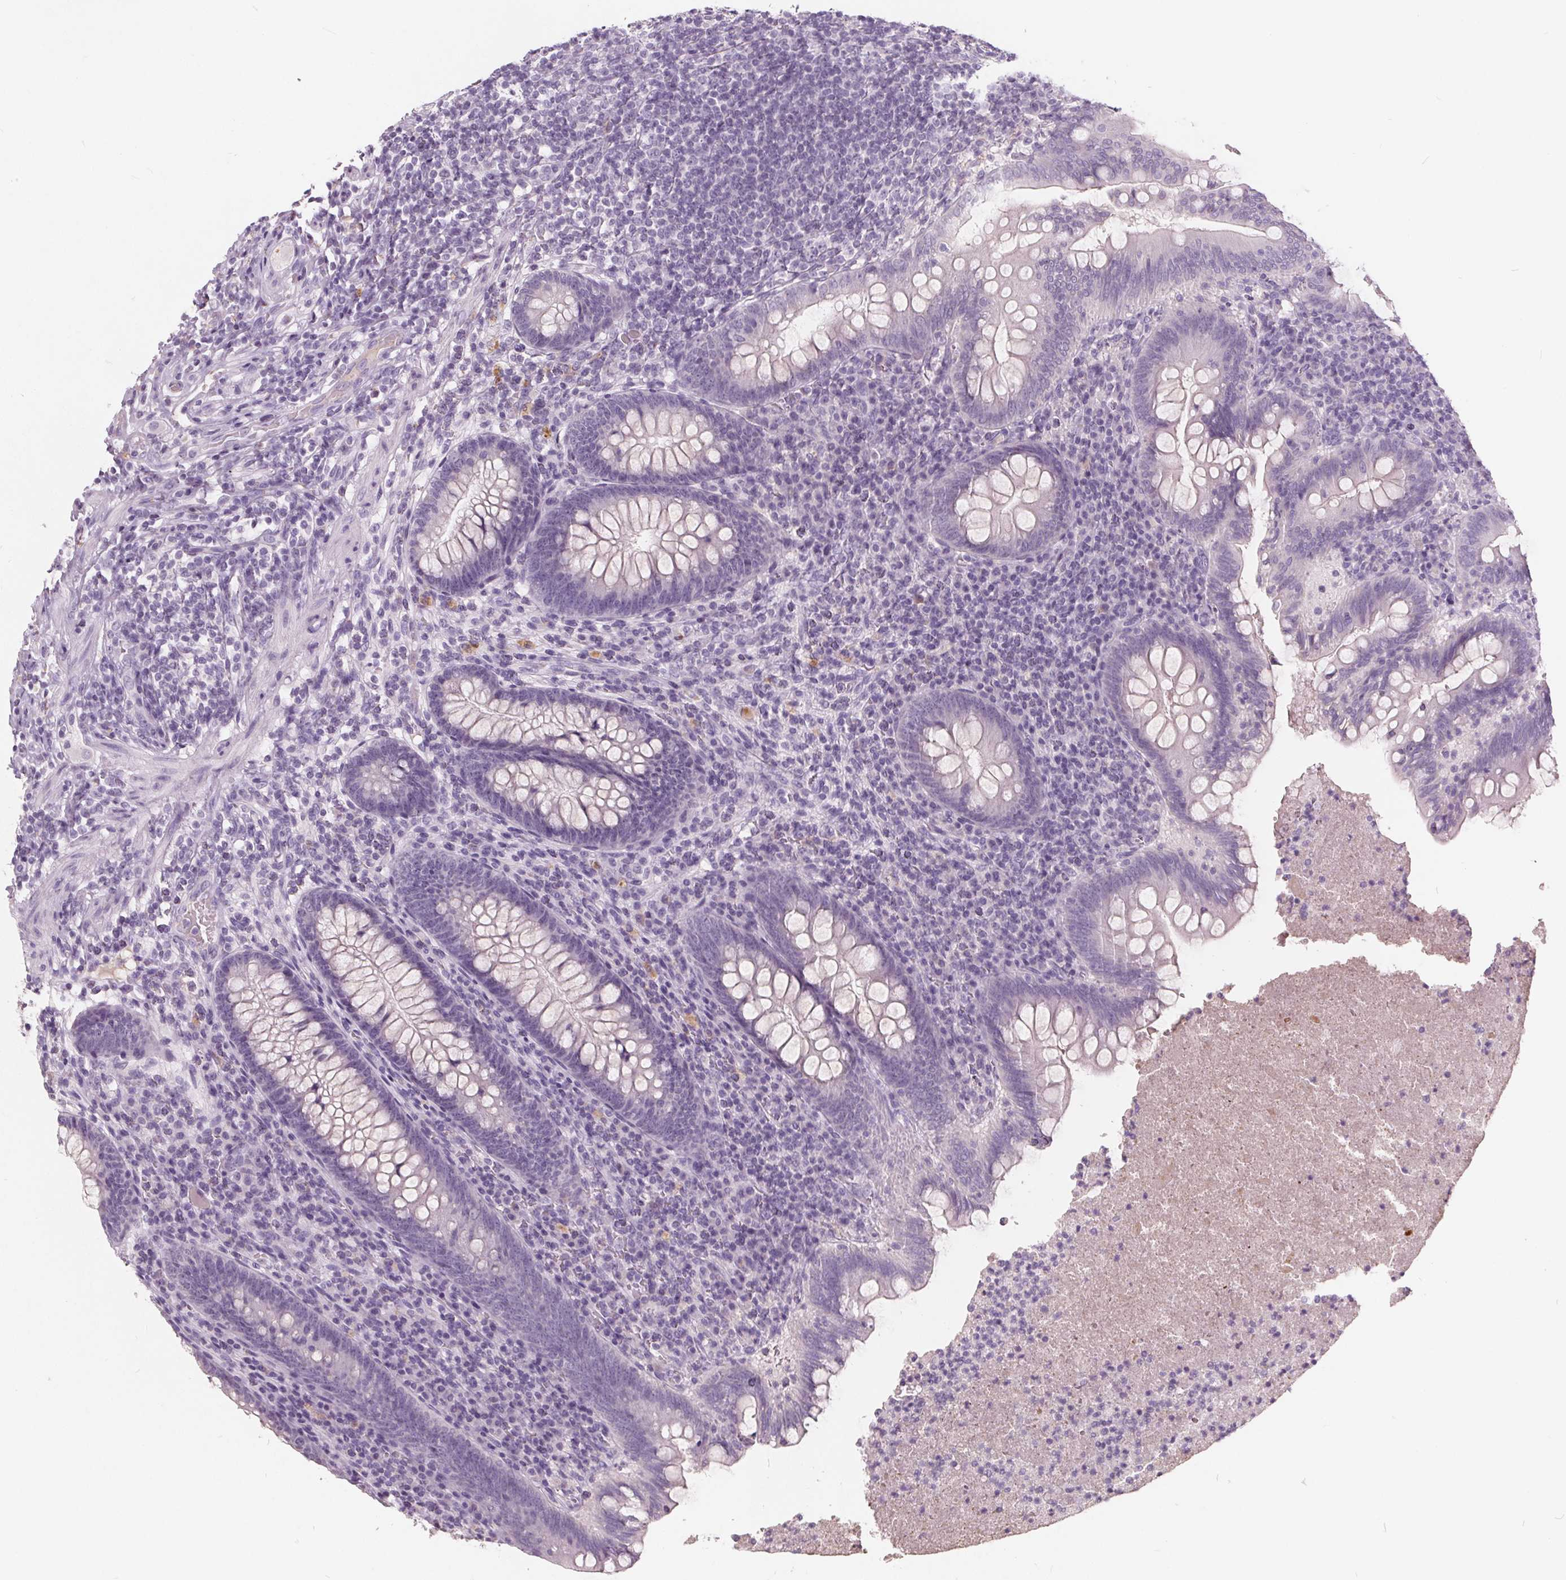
{"staining": {"intensity": "negative", "quantity": "none", "location": "none"}, "tissue": "appendix", "cell_type": "Glandular cells", "image_type": "normal", "snomed": [{"axis": "morphology", "description": "Normal tissue, NOS"}, {"axis": "topography", "description": "Appendix"}], "caption": "Immunohistochemistry (IHC) of unremarkable appendix exhibits no positivity in glandular cells.", "gene": "PLA2G2E", "patient": {"sex": "male", "age": 47}}